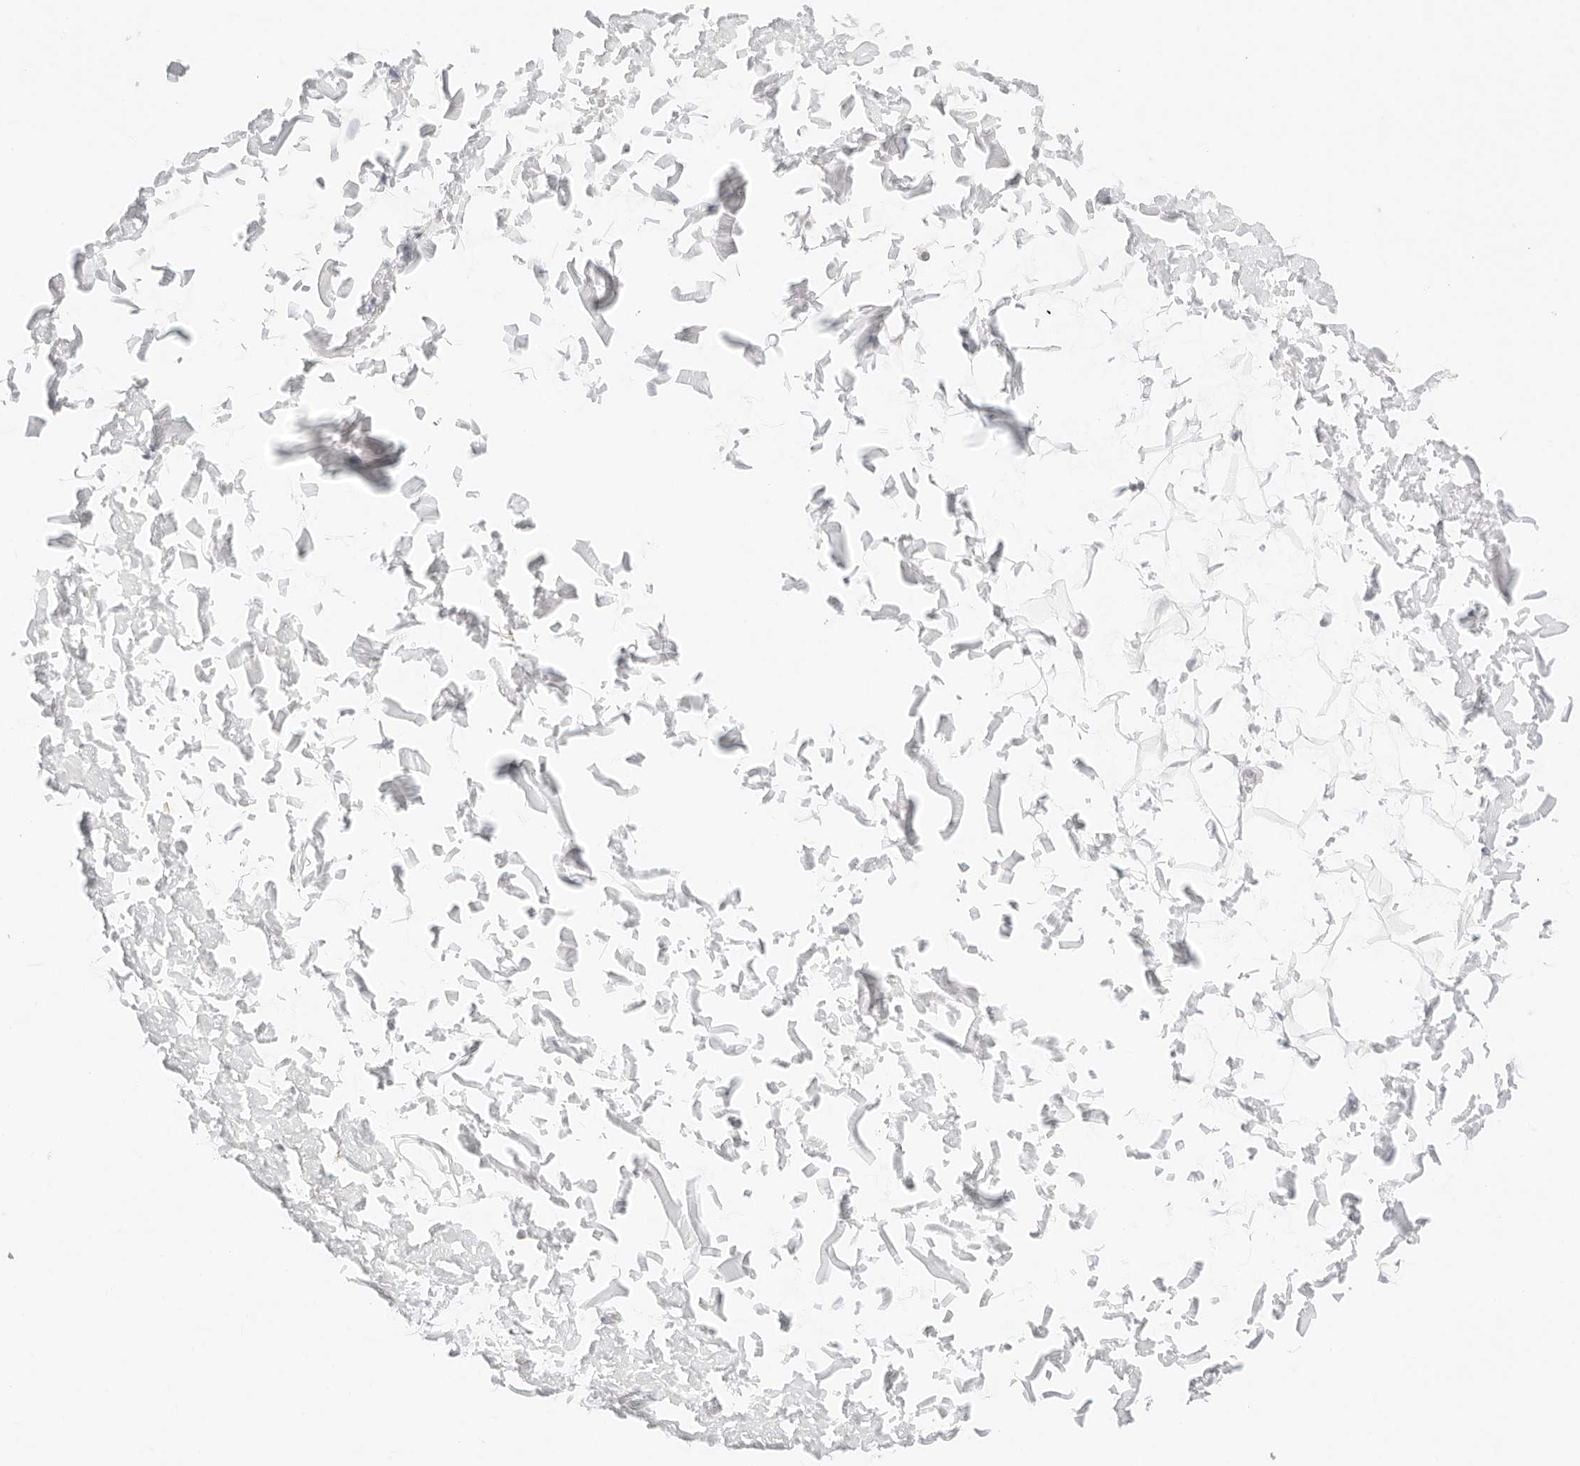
{"staining": {"intensity": "negative", "quantity": "none", "location": "none"}, "tissue": "adipose tissue", "cell_type": "Adipocytes", "image_type": "normal", "snomed": [{"axis": "morphology", "description": "Normal tissue, NOS"}, {"axis": "topography", "description": "Soft tissue"}], "caption": "High power microscopy histopathology image of an immunohistochemistry (IHC) photomicrograph of unremarkable adipose tissue, revealing no significant expression in adipocytes. Nuclei are stained in blue.", "gene": "FBLN5", "patient": {"sex": "male", "age": 72}}